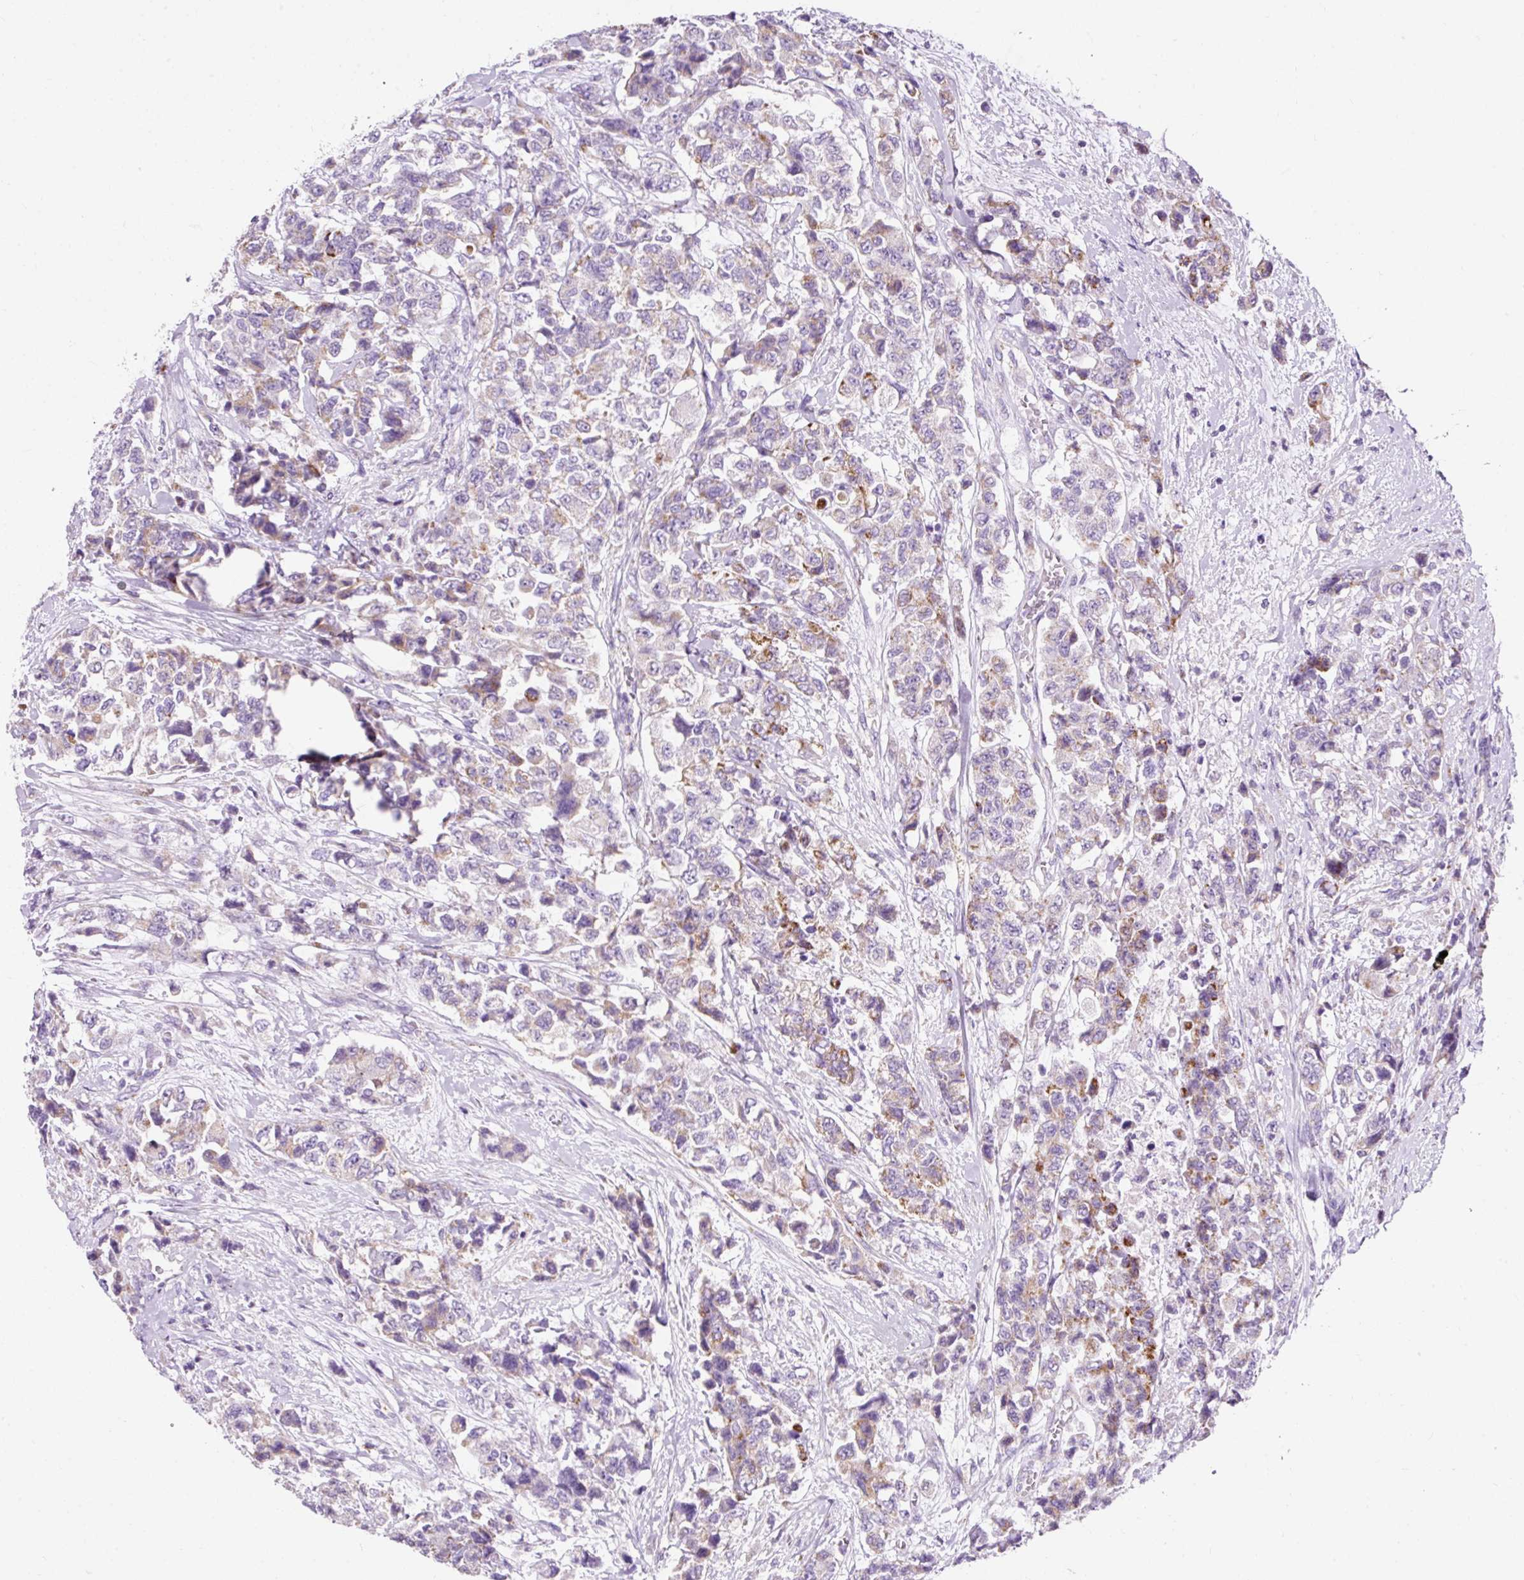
{"staining": {"intensity": "moderate", "quantity": "25%-75%", "location": "cytoplasmic/membranous"}, "tissue": "urothelial cancer", "cell_type": "Tumor cells", "image_type": "cancer", "snomed": [{"axis": "morphology", "description": "Urothelial carcinoma, High grade"}, {"axis": "topography", "description": "Urinary bladder"}], "caption": "Urothelial cancer was stained to show a protein in brown. There is medium levels of moderate cytoplasmic/membranous expression in about 25%-75% of tumor cells.", "gene": "PLPP2", "patient": {"sex": "female", "age": 78}}